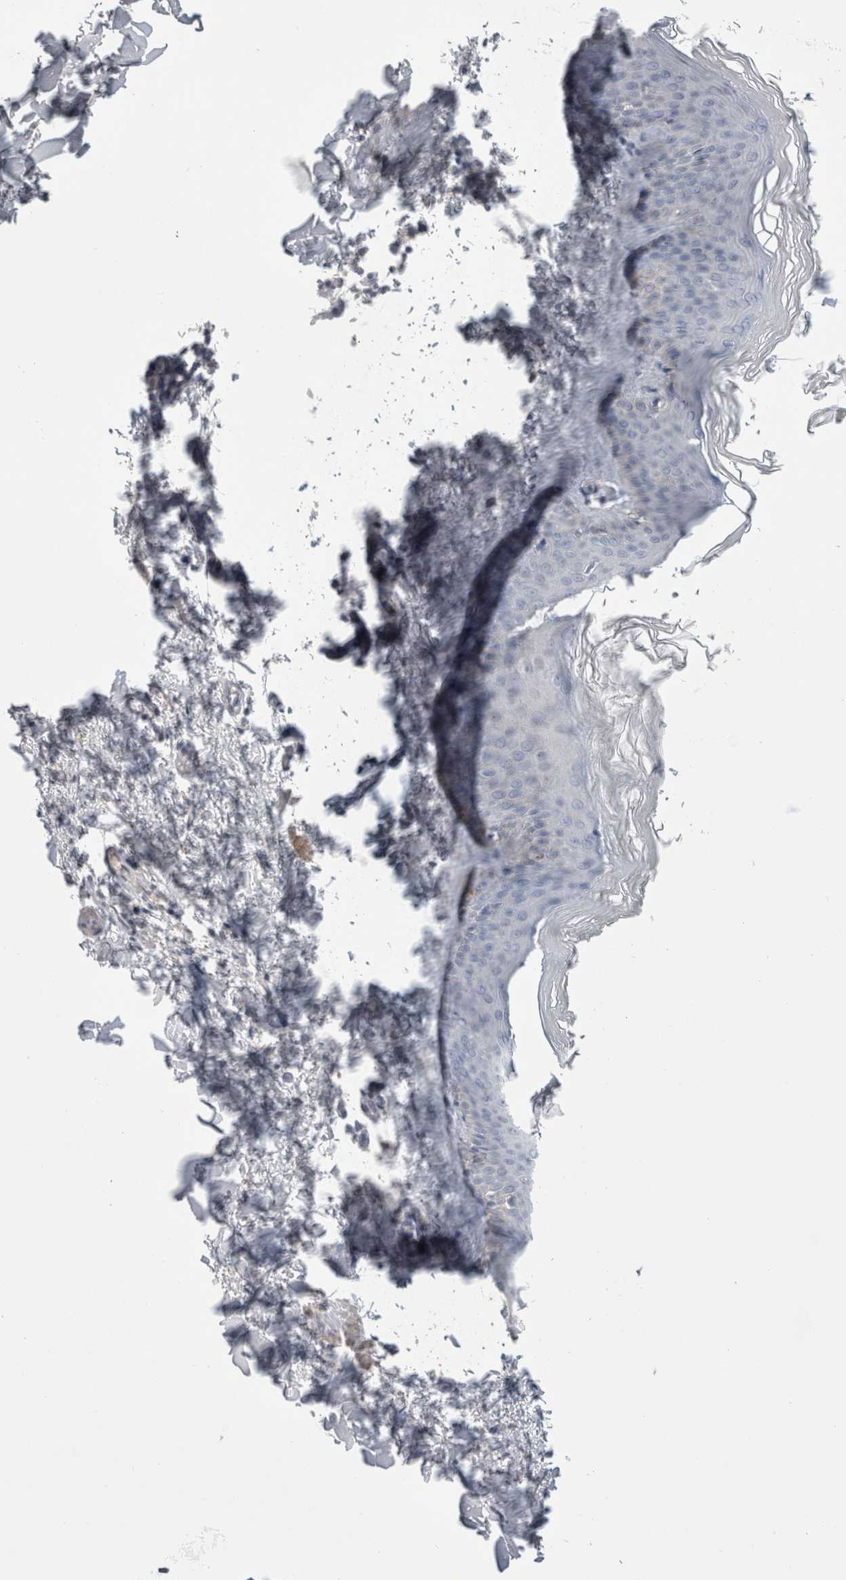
{"staining": {"intensity": "negative", "quantity": "none", "location": "none"}, "tissue": "skin", "cell_type": "Fibroblasts", "image_type": "normal", "snomed": [{"axis": "morphology", "description": "Normal tissue, NOS"}, {"axis": "topography", "description": "Skin"}], "caption": "Immunohistochemistry (IHC) image of normal skin: skin stained with DAB (3,3'-diaminobenzidine) reveals no significant protein positivity in fibroblasts. The staining is performed using DAB (3,3'-diaminobenzidine) brown chromogen with nuclei counter-stained in using hematoxylin.", "gene": "ADAM2", "patient": {"sex": "female", "age": 27}}